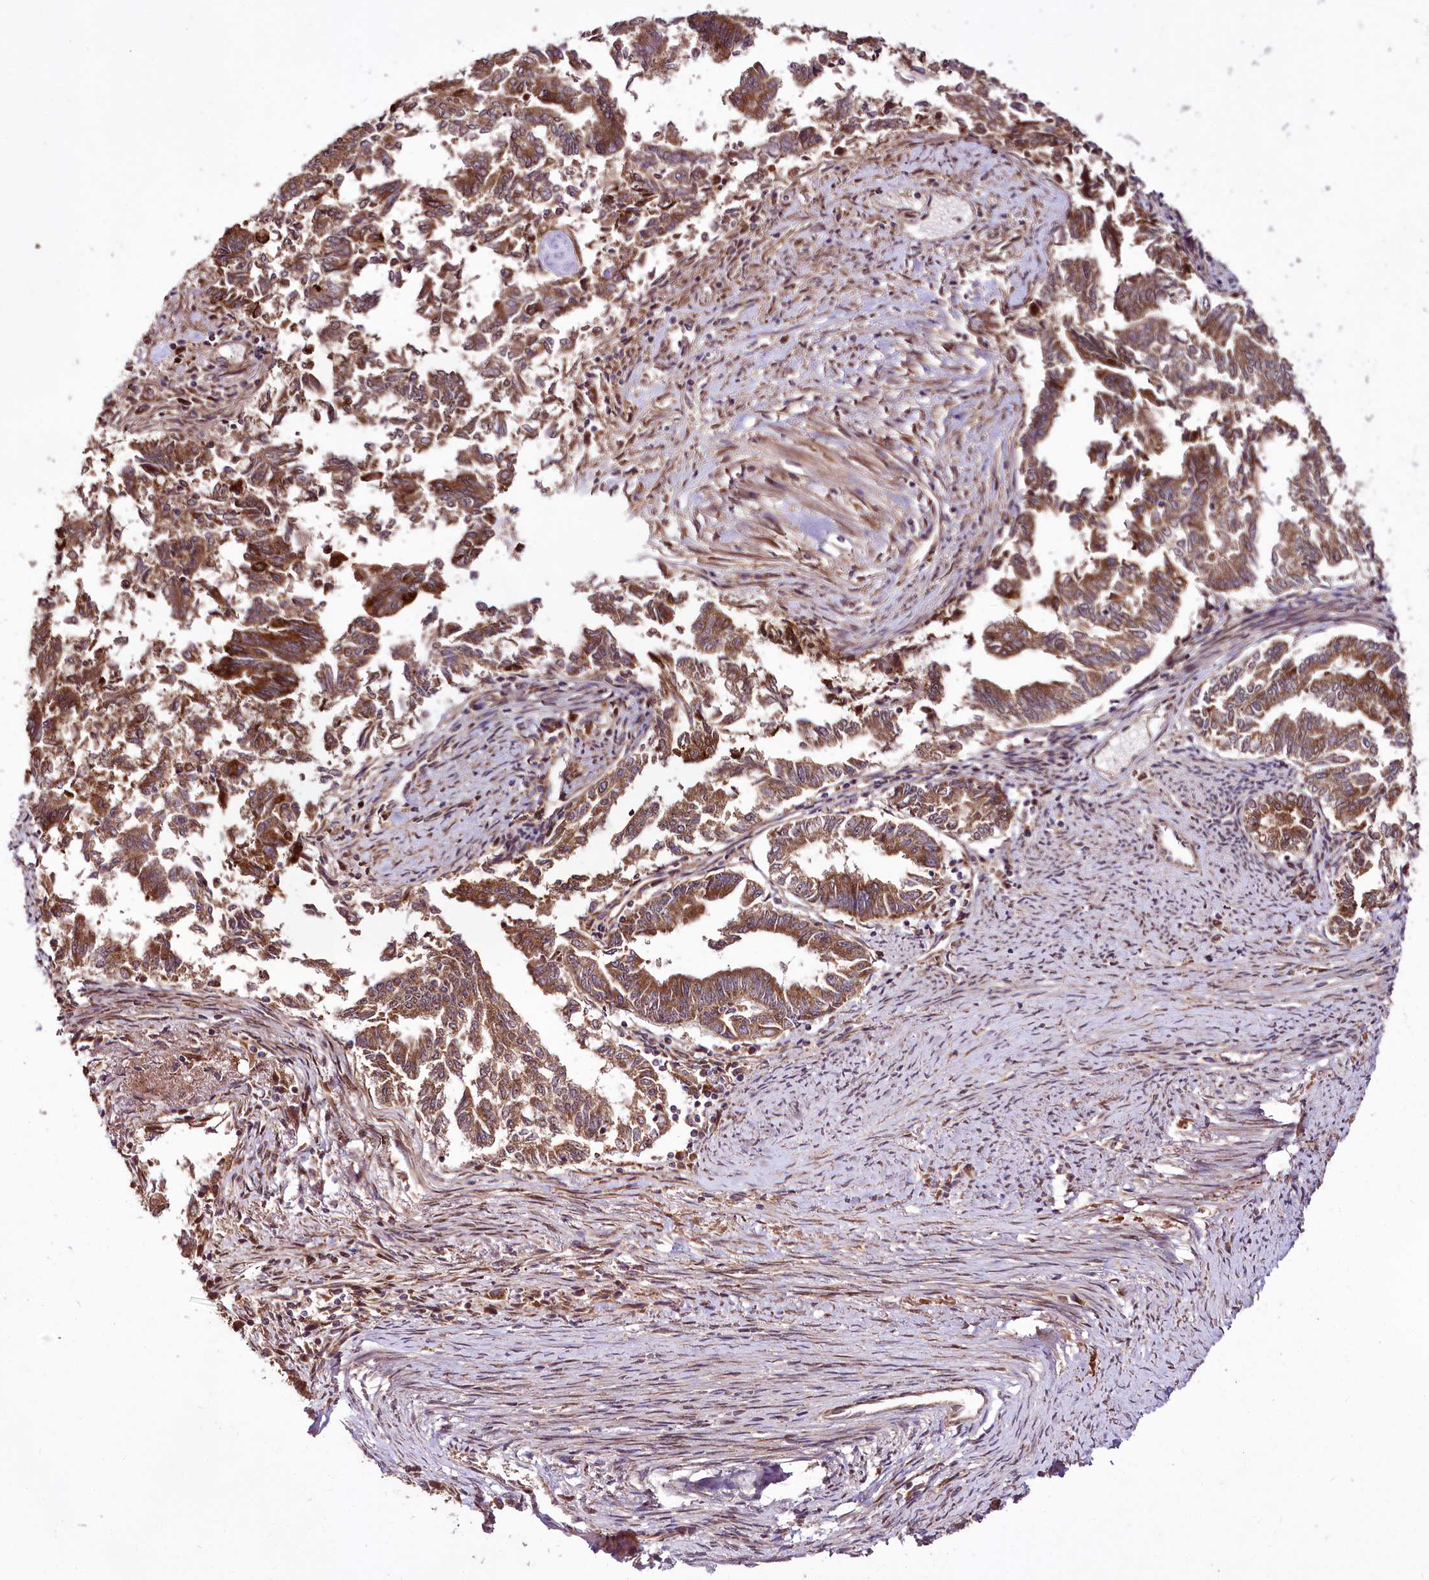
{"staining": {"intensity": "strong", "quantity": ">75%", "location": "cytoplasmic/membranous"}, "tissue": "endometrial cancer", "cell_type": "Tumor cells", "image_type": "cancer", "snomed": [{"axis": "morphology", "description": "Adenocarcinoma, NOS"}, {"axis": "topography", "description": "Endometrium"}], "caption": "Tumor cells reveal high levels of strong cytoplasmic/membranous staining in approximately >75% of cells in endometrial adenocarcinoma.", "gene": "RAB7A", "patient": {"sex": "female", "age": 79}}